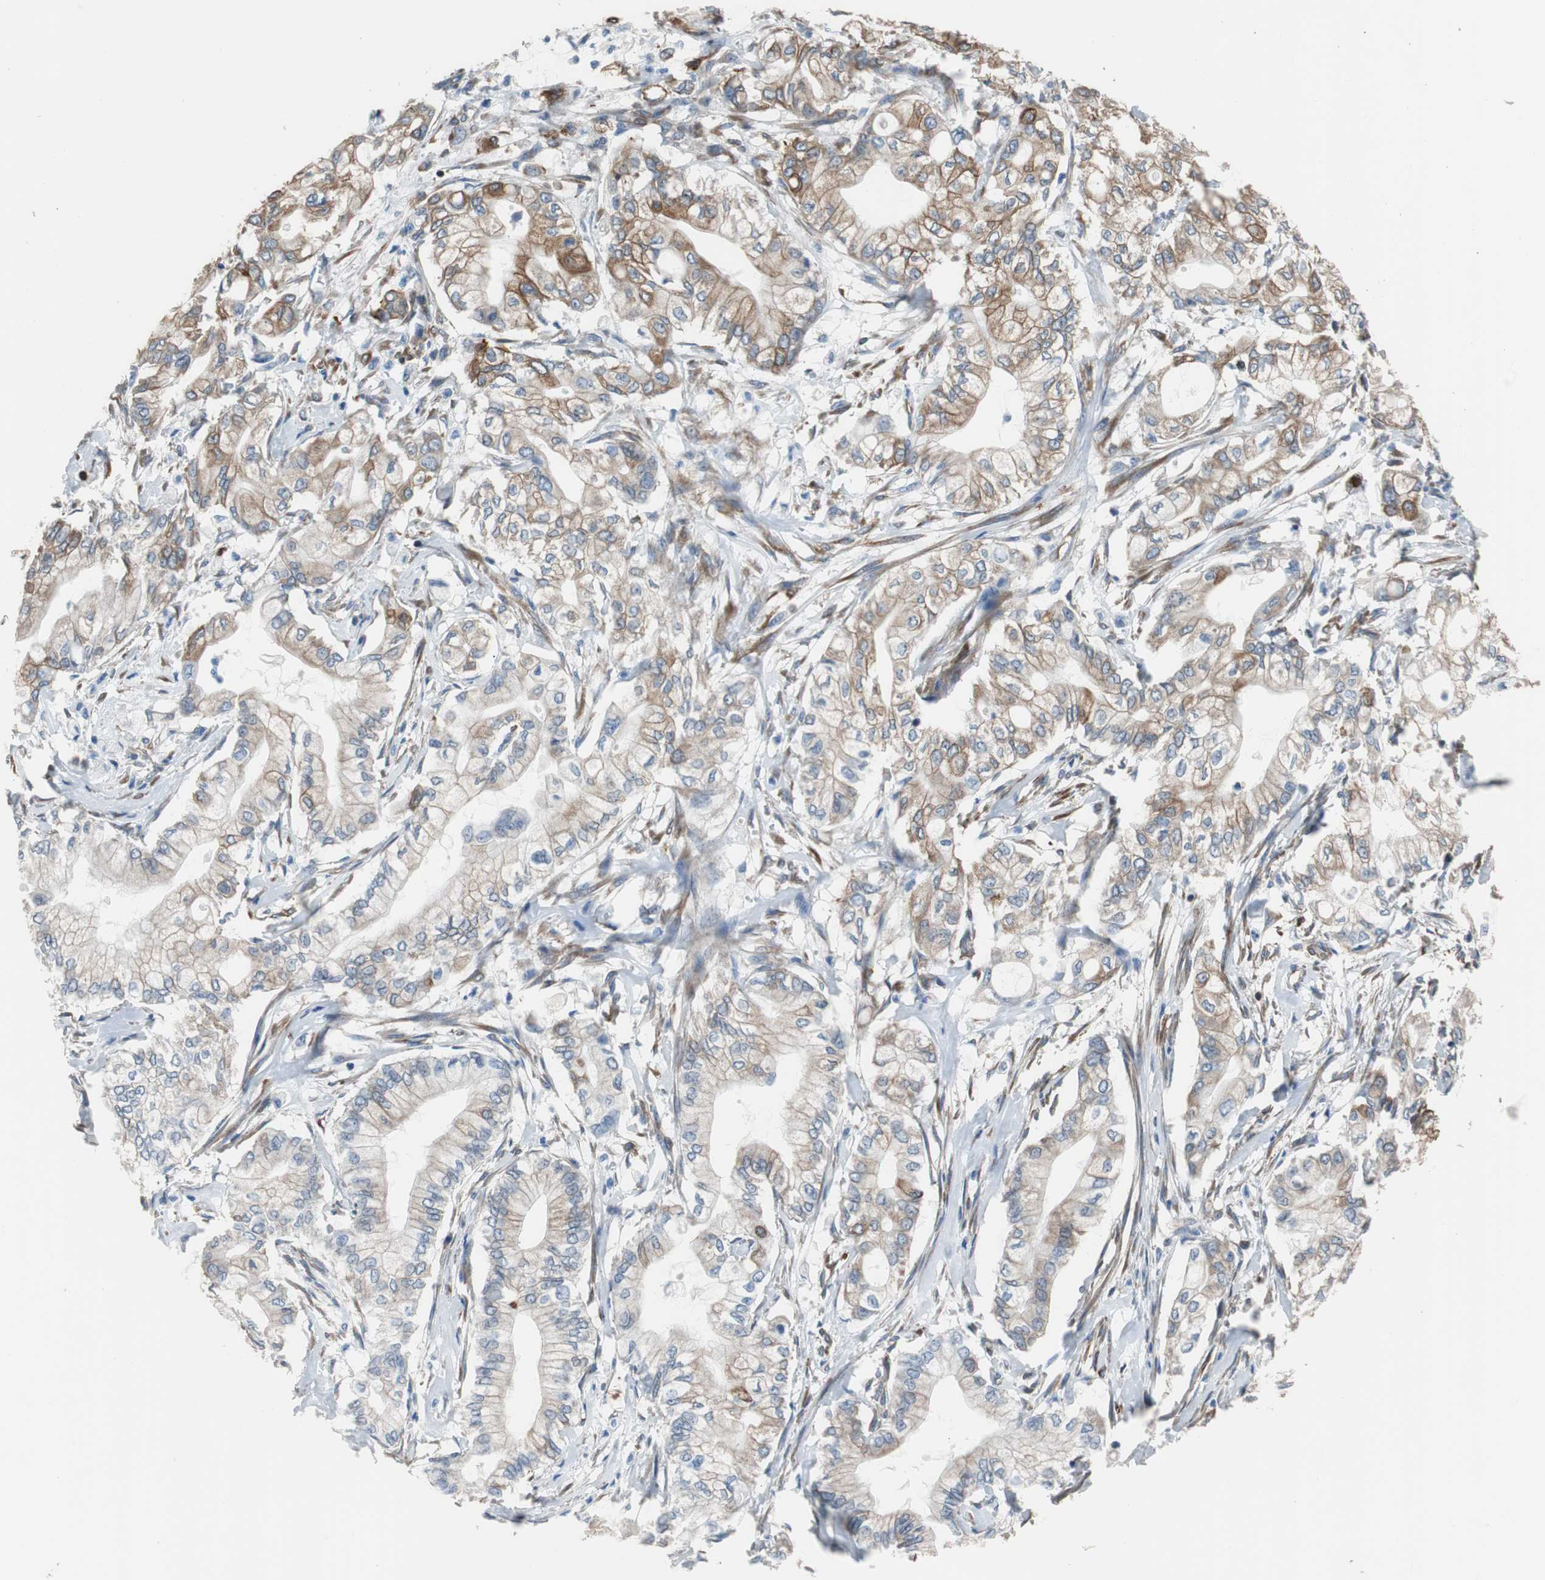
{"staining": {"intensity": "moderate", "quantity": "25%-75%", "location": "cytoplasmic/membranous"}, "tissue": "pancreatic cancer", "cell_type": "Tumor cells", "image_type": "cancer", "snomed": [{"axis": "morphology", "description": "Adenocarcinoma, NOS"}, {"axis": "topography", "description": "Pancreas"}], "caption": "Immunohistochemical staining of adenocarcinoma (pancreatic) displays medium levels of moderate cytoplasmic/membranous protein positivity in about 25%-75% of tumor cells. The staining was performed using DAB, with brown indicating positive protein expression. Nuclei are stained blue with hematoxylin.", "gene": "PBXIP1", "patient": {"sex": "male", "age": 70}}